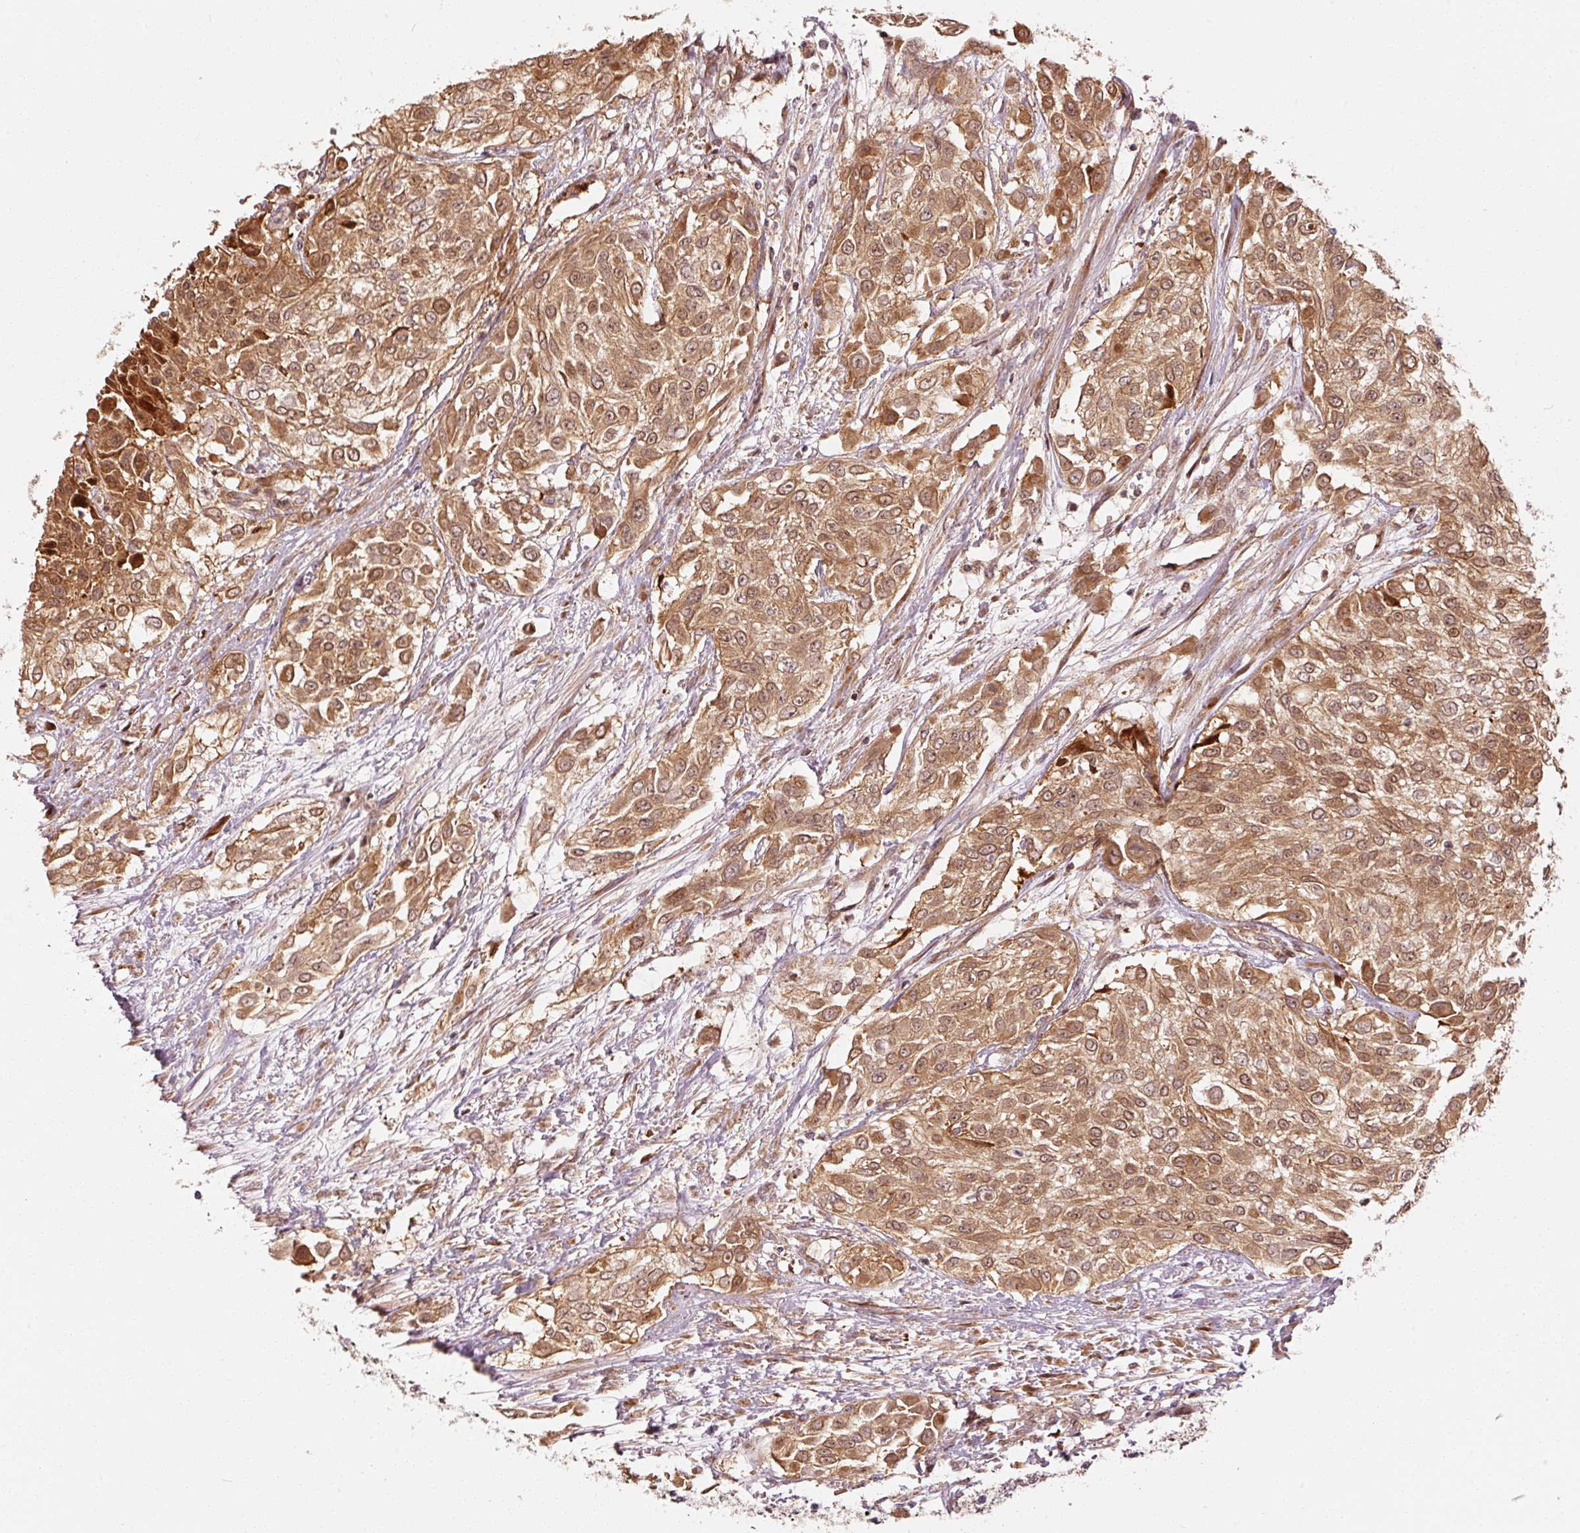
{"staining": {"intensity": "moderate", "quantity": ">75%", "location": "cytoplasmic/membranous,nuclear"}, "tissue": "urothelial cancer", "cell_type": "Tumor cells", "image_type": "cancer", "snomed": [{"axis": "morphology", "description": "Urothelial carcinoma, High grade"}, {"axis": "topography", "description": "Urinary bladder"}], "caption": "Immunohistochemical staining of urothelial carcinoma (high-grade) demonstrates medium levels of moderate cytoplasmic/membranous and nuclear staining in about >75% of tumor cells.", "gene": "PPP1R14B", "patient": {"sex": "male", "age": 57}}